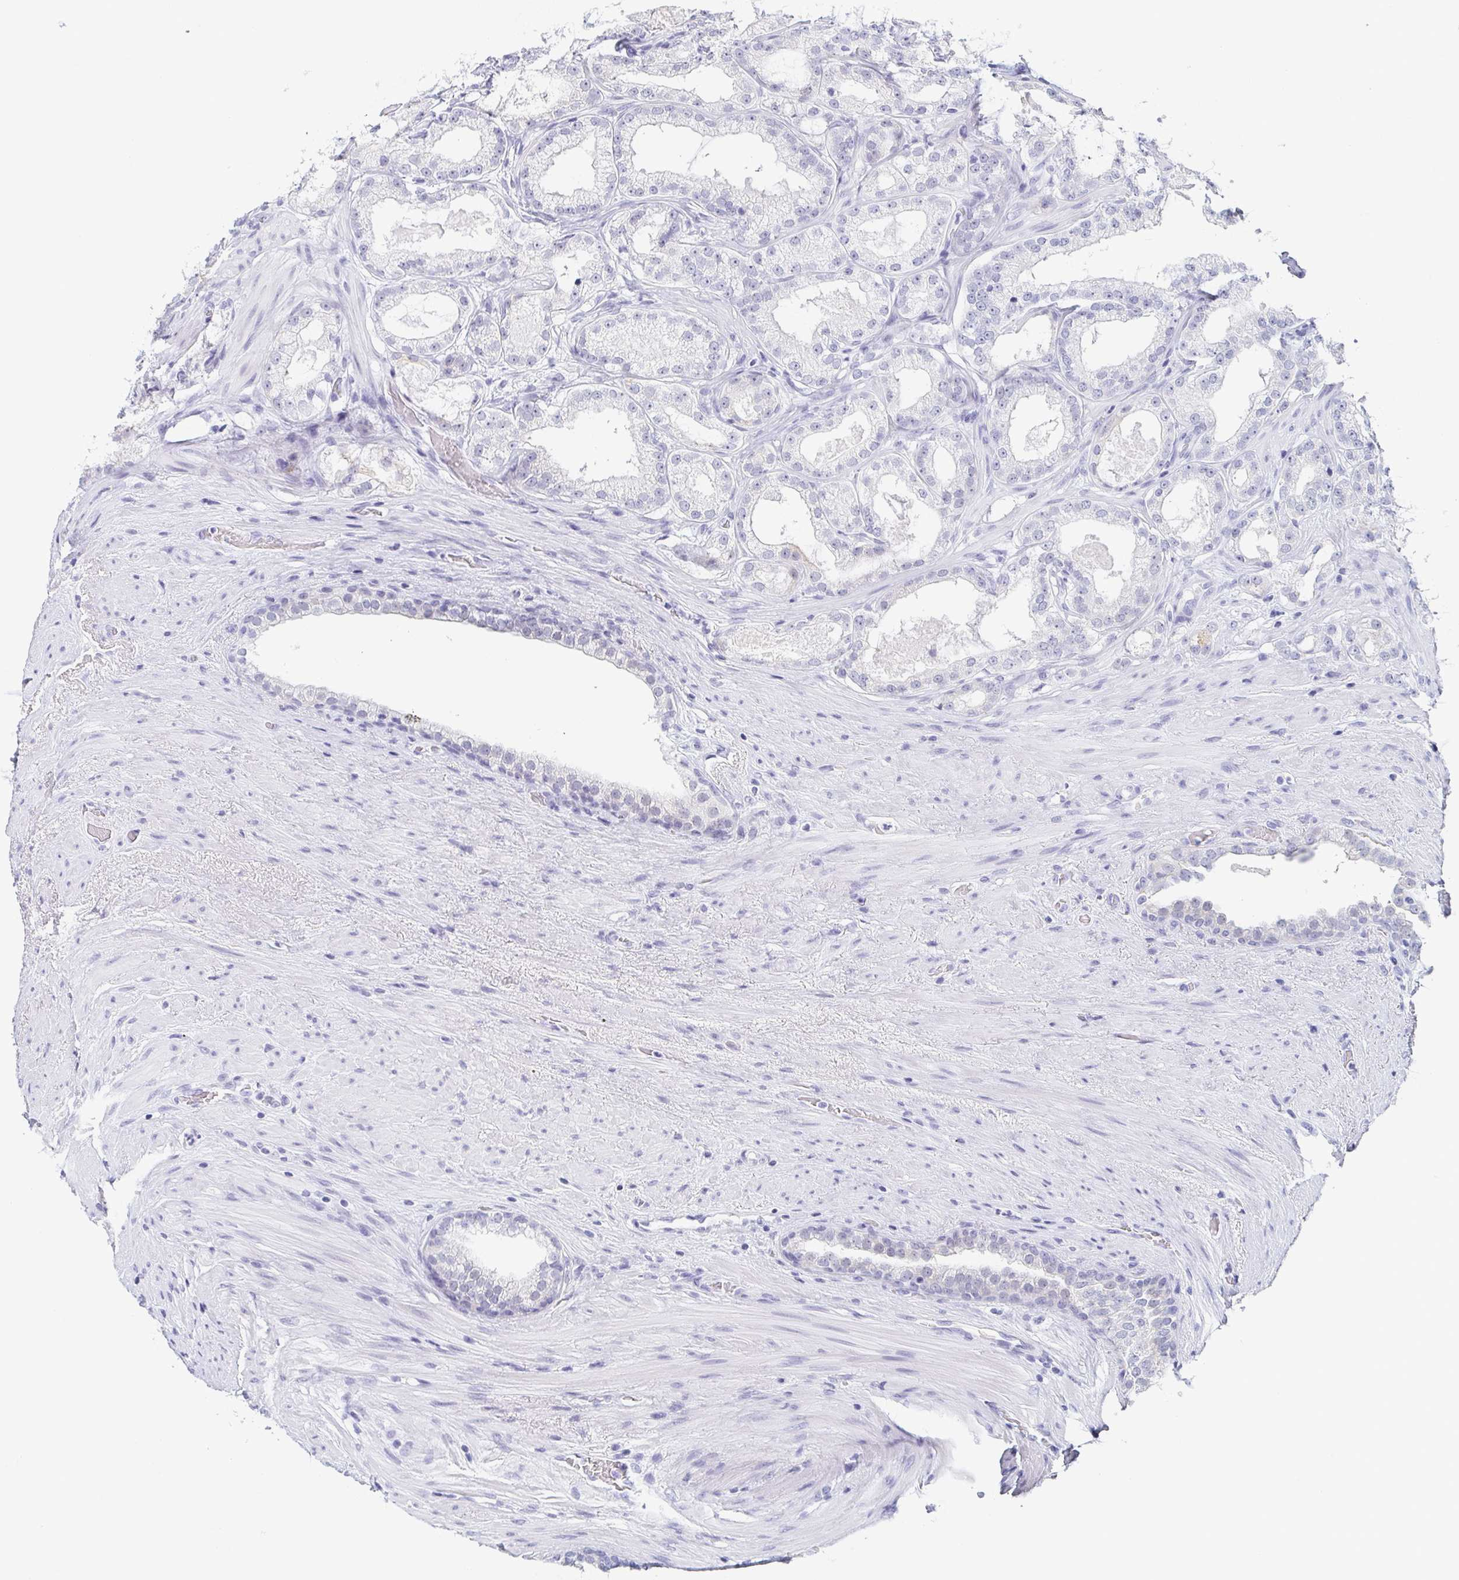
{"staining": {"intensity": "negative", "quantity": "none", "location": "none"}, "tissue": "prostate cancer", "cell_type": "Tumor cells", "image_type": "cancer", "snomed": [{"axis": "morphology", "description": "Adenocarcinoma, High grade"}, {"axis": "topography", "description": "Prostate"}], "caption": "The micrograph displays no staining of tumor cells in high-grade adenocarcinoma (prostate).", "gene": "REG4", "patient": {"sex": "male", "age": 65}}